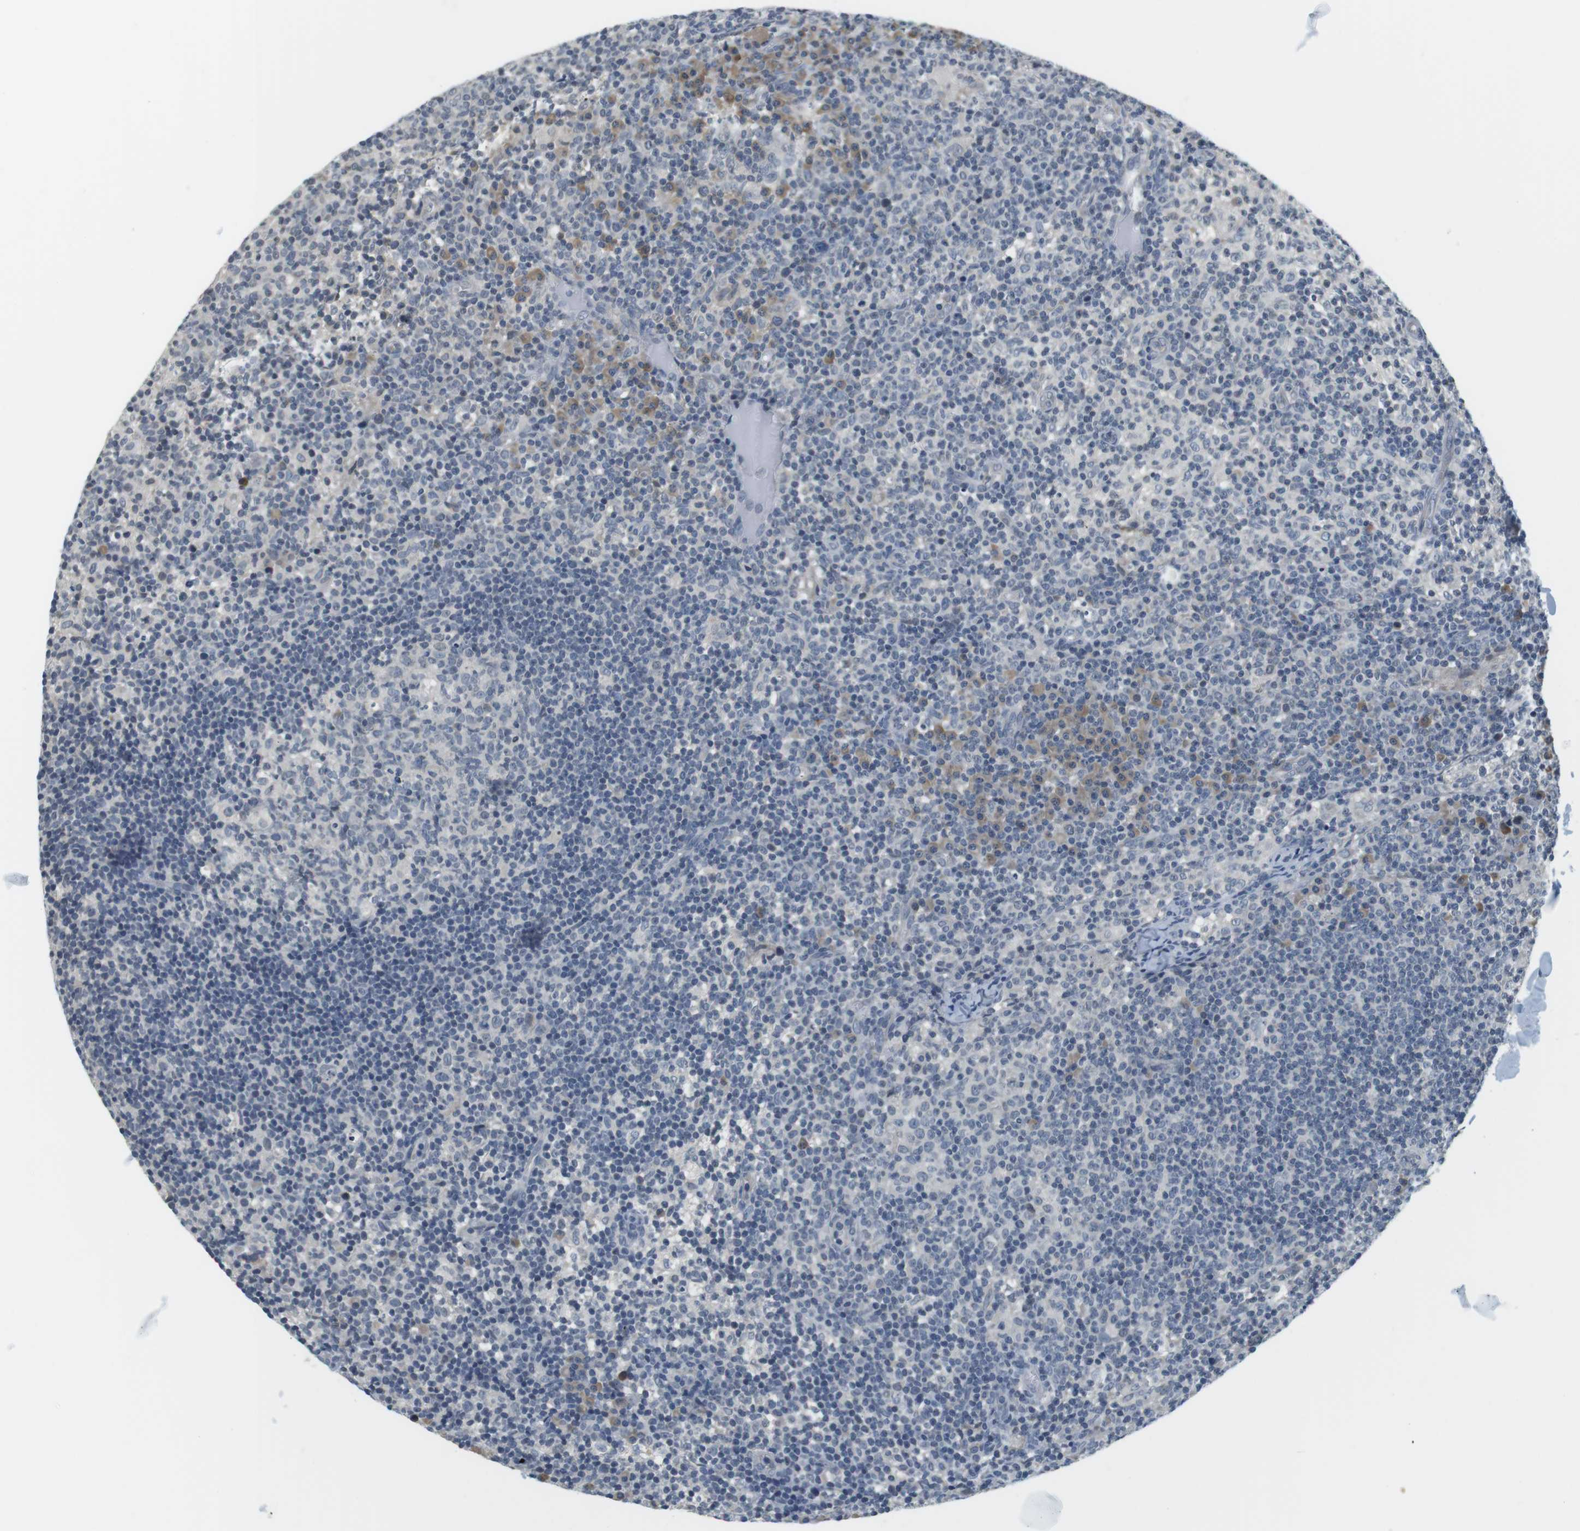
{"staining": {"intensity": "negative", "quantity": "none", "location": "none"}, "tissue": "lymph node", "cell_type": "Germinal center cells", "image_type": "normal", "snomed": [{"axis": "morphology", "description": "Normal tissue, NOS"}, {"axis": "morphology", "description": "Inflammation, NOS"}, {"axis": "topography", "description": "Lymph node"}], "caption": "Protein analysis of benign lymph node shows no significant expression in germinal center cells. (DAB immunohistochemistry, high magnification).", "gene": "WNT7A", "patient": {"sex": "male", "age": 55}}